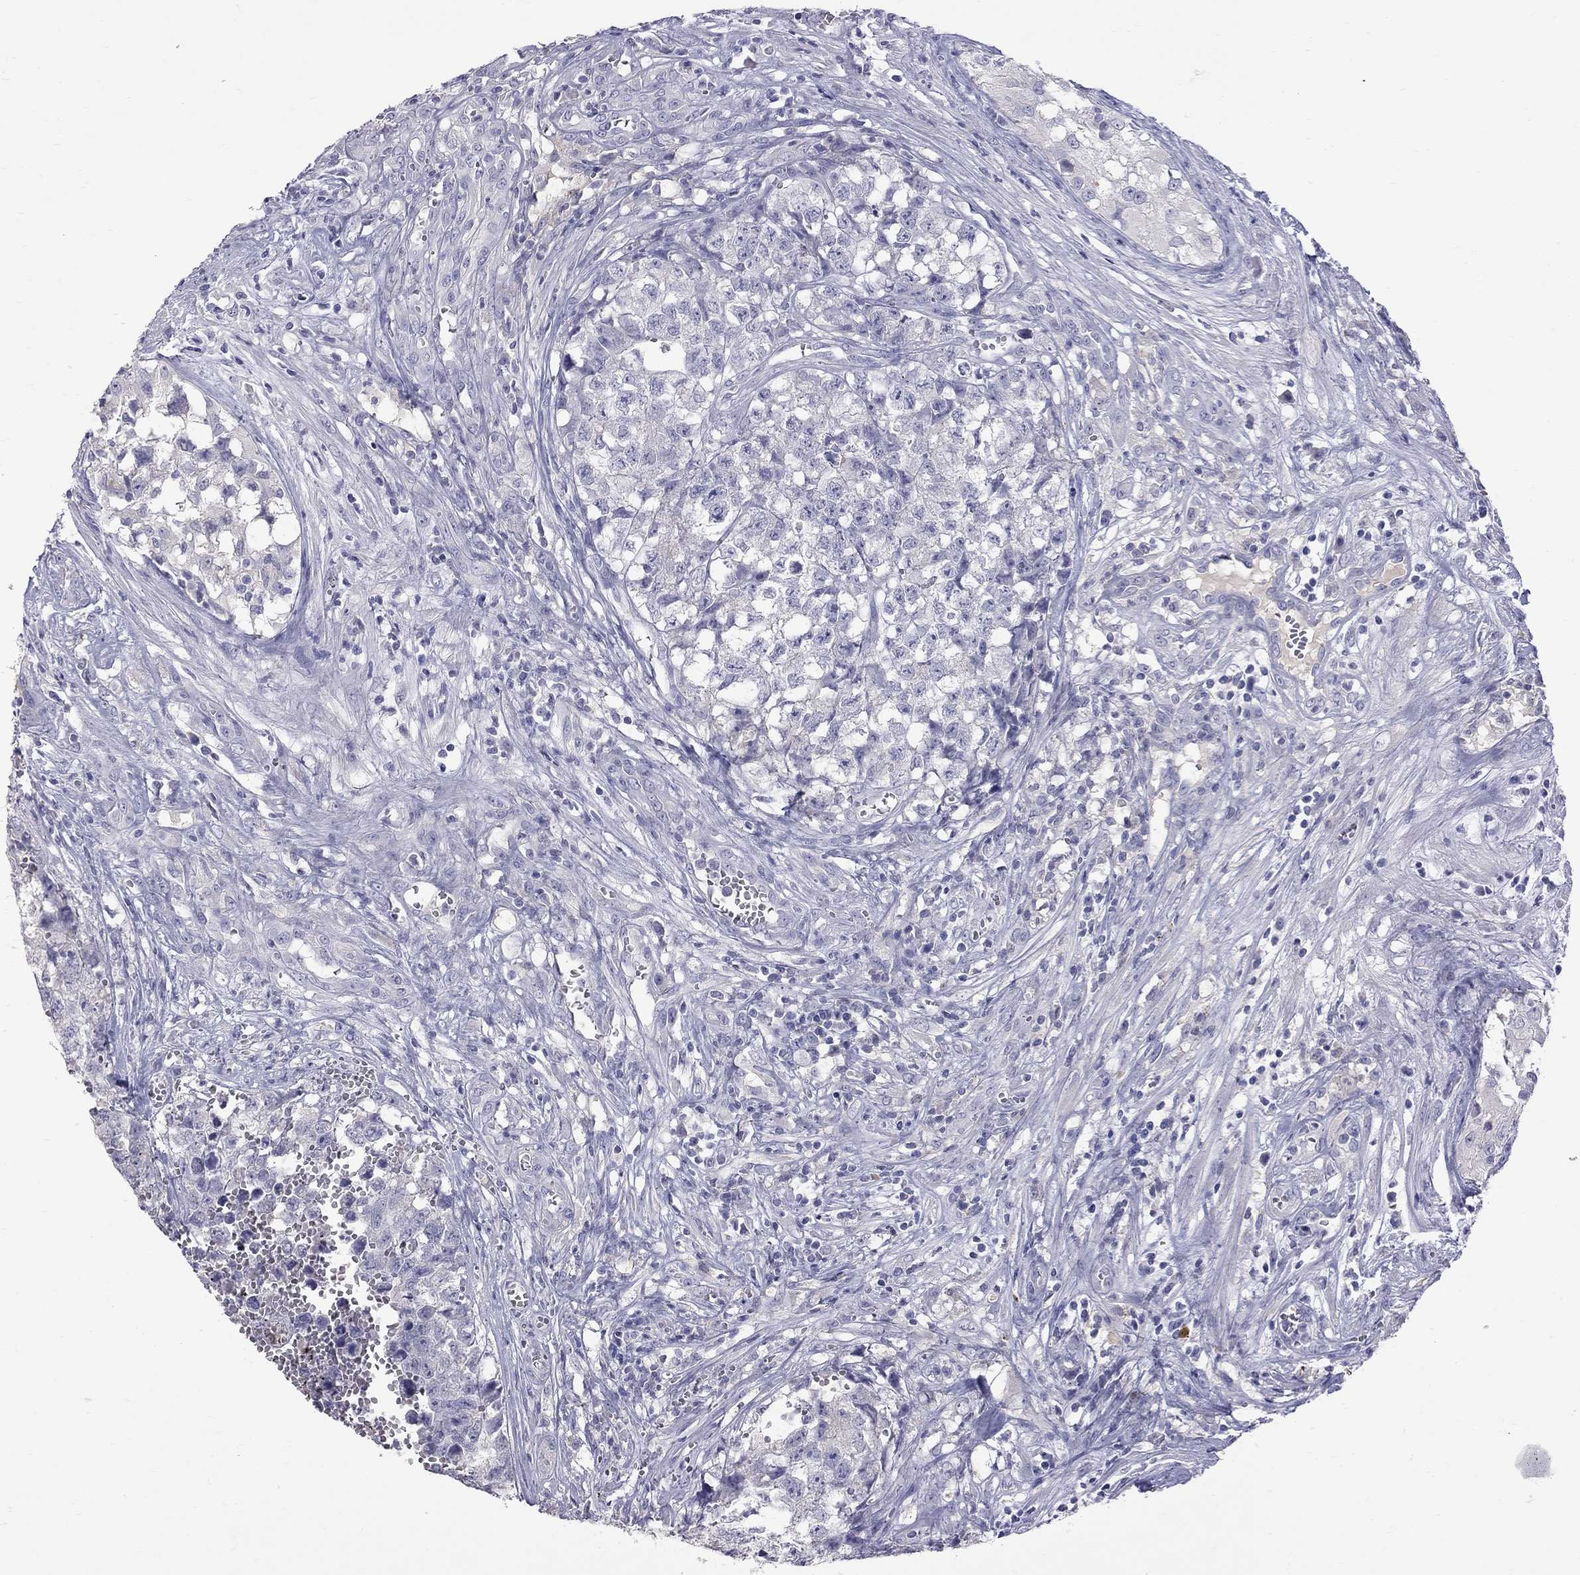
{"staining": {"intensity": "negative", "quantity": "none", "location": "none"}, "tissue": "testis cancer", "cell_type": "Tumor cells", "image_type": "cancer", "snomed": [{"axis": "morphology", "description": "Seminoma, NOS"}, {"axis": "morphology", "description": "Carcinoma, Embryonal, NOS"}, {"axis": "topography", "description": "Testis"}], "caption": "This is a micrograph of immunohistochemistry staining of testis seminoma, which shows no expression in tumor cells. Brightfield microscopy of immunohistochemistry (IHC) stained with DAB (brown) and hematoxylin (blue), captured at high magnification.", "gene": "CFAP91", "patient": {"sex": "male", "age": 22}}